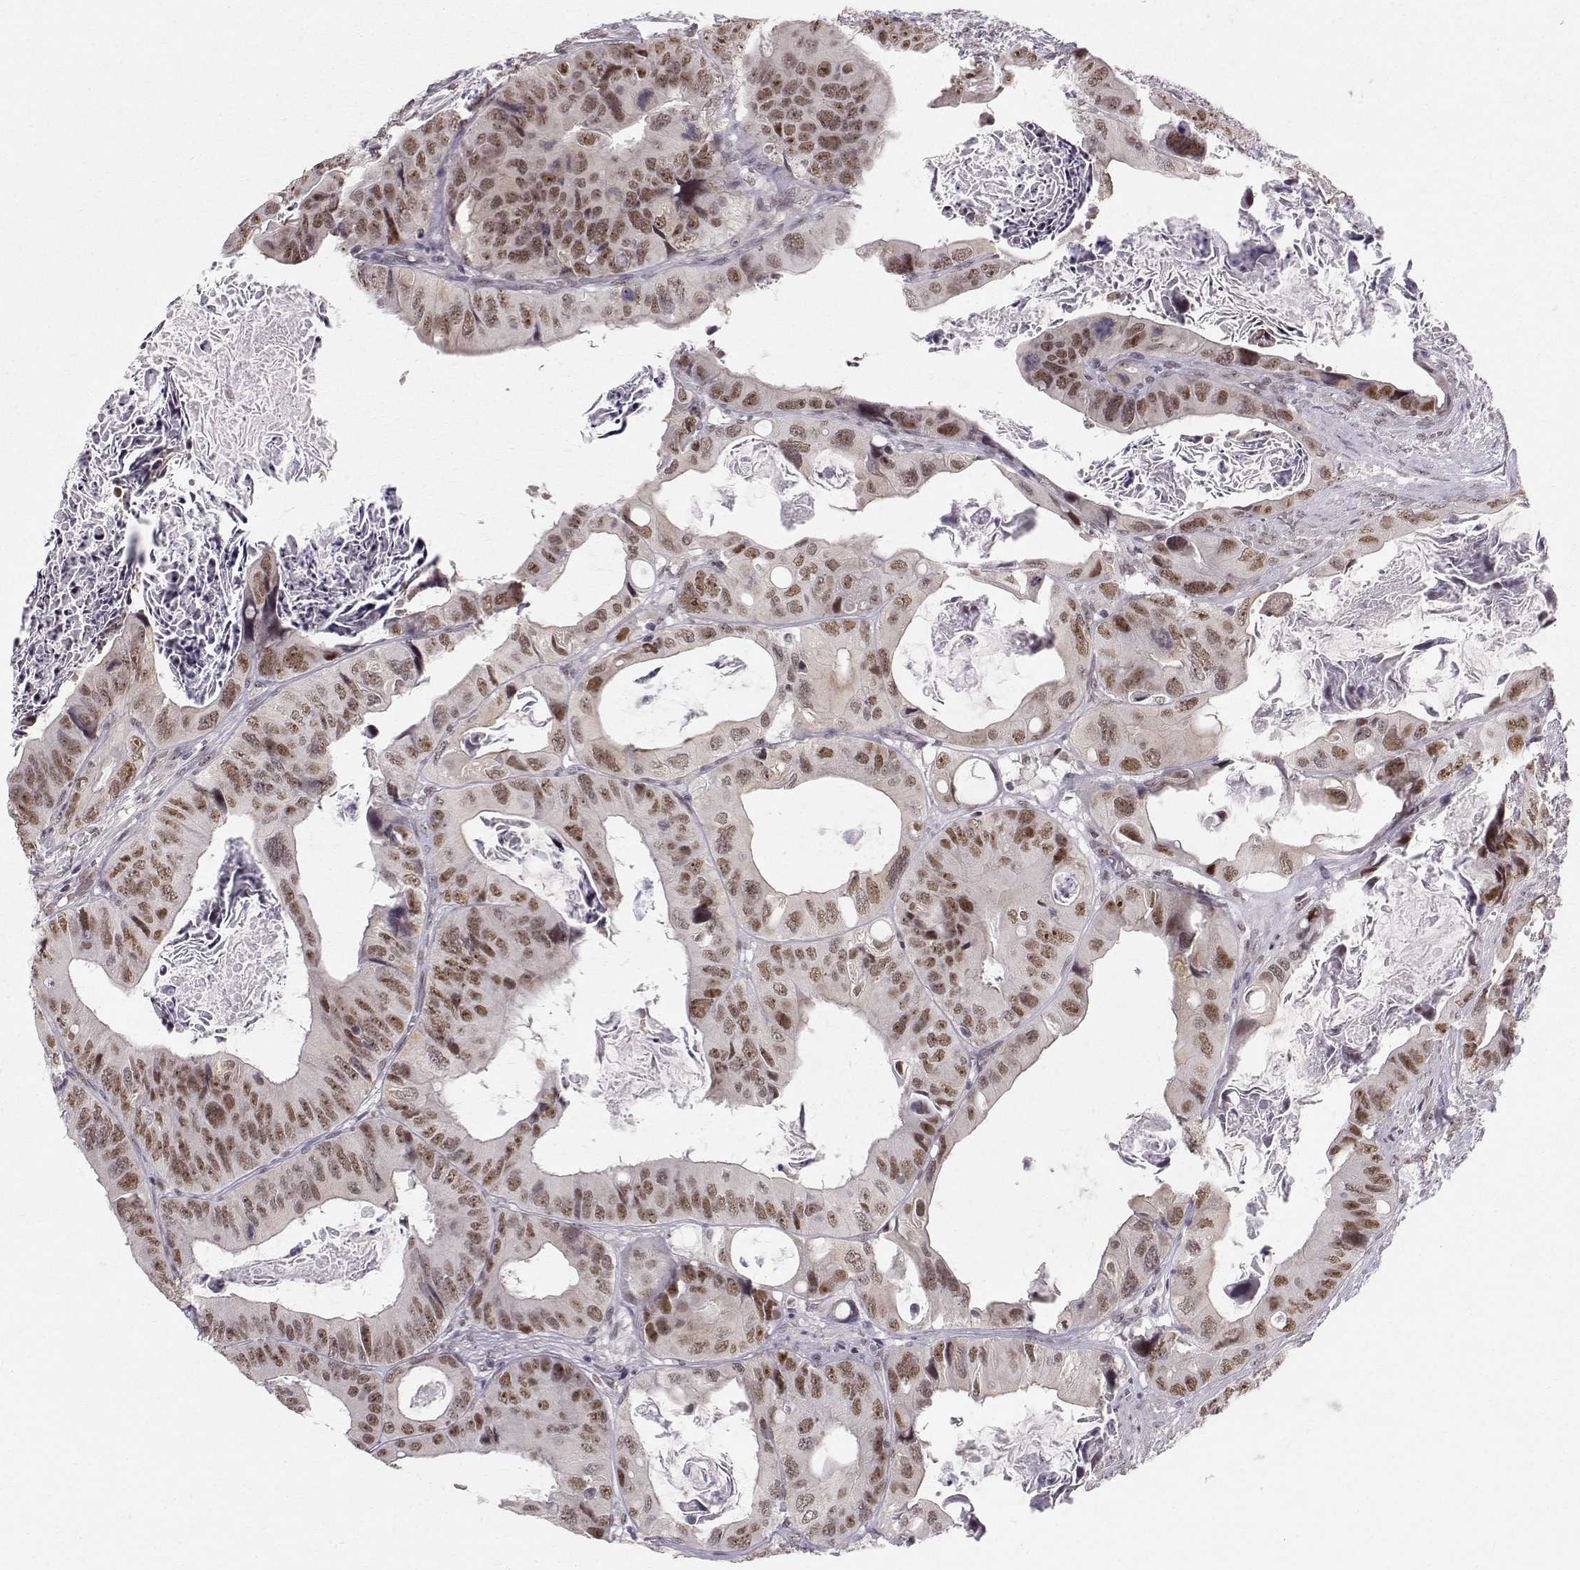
{"staining": {"intensity": "moderate", "quantity": "25%-75%", "location": "nuclear"}, "tissue": "colorectal cancer", "cell_type": "Tumor cells", "image_type": "cancer", "snomed": [{"axis": "morphology", "description": "Adenocarcinoma, NOS"}, {"axis": "topography", "description": "Rectum"}], "caption": "This histopathology image exhibits immunohistochemistry (IHC) staining of human colorectal cancer (adenocarcinoma), with medium moderate nuclear expression in approximately 25%-75% of tumor cells.", "gene": "RPP38", "patient": {"sex": "male", "age": 64}}